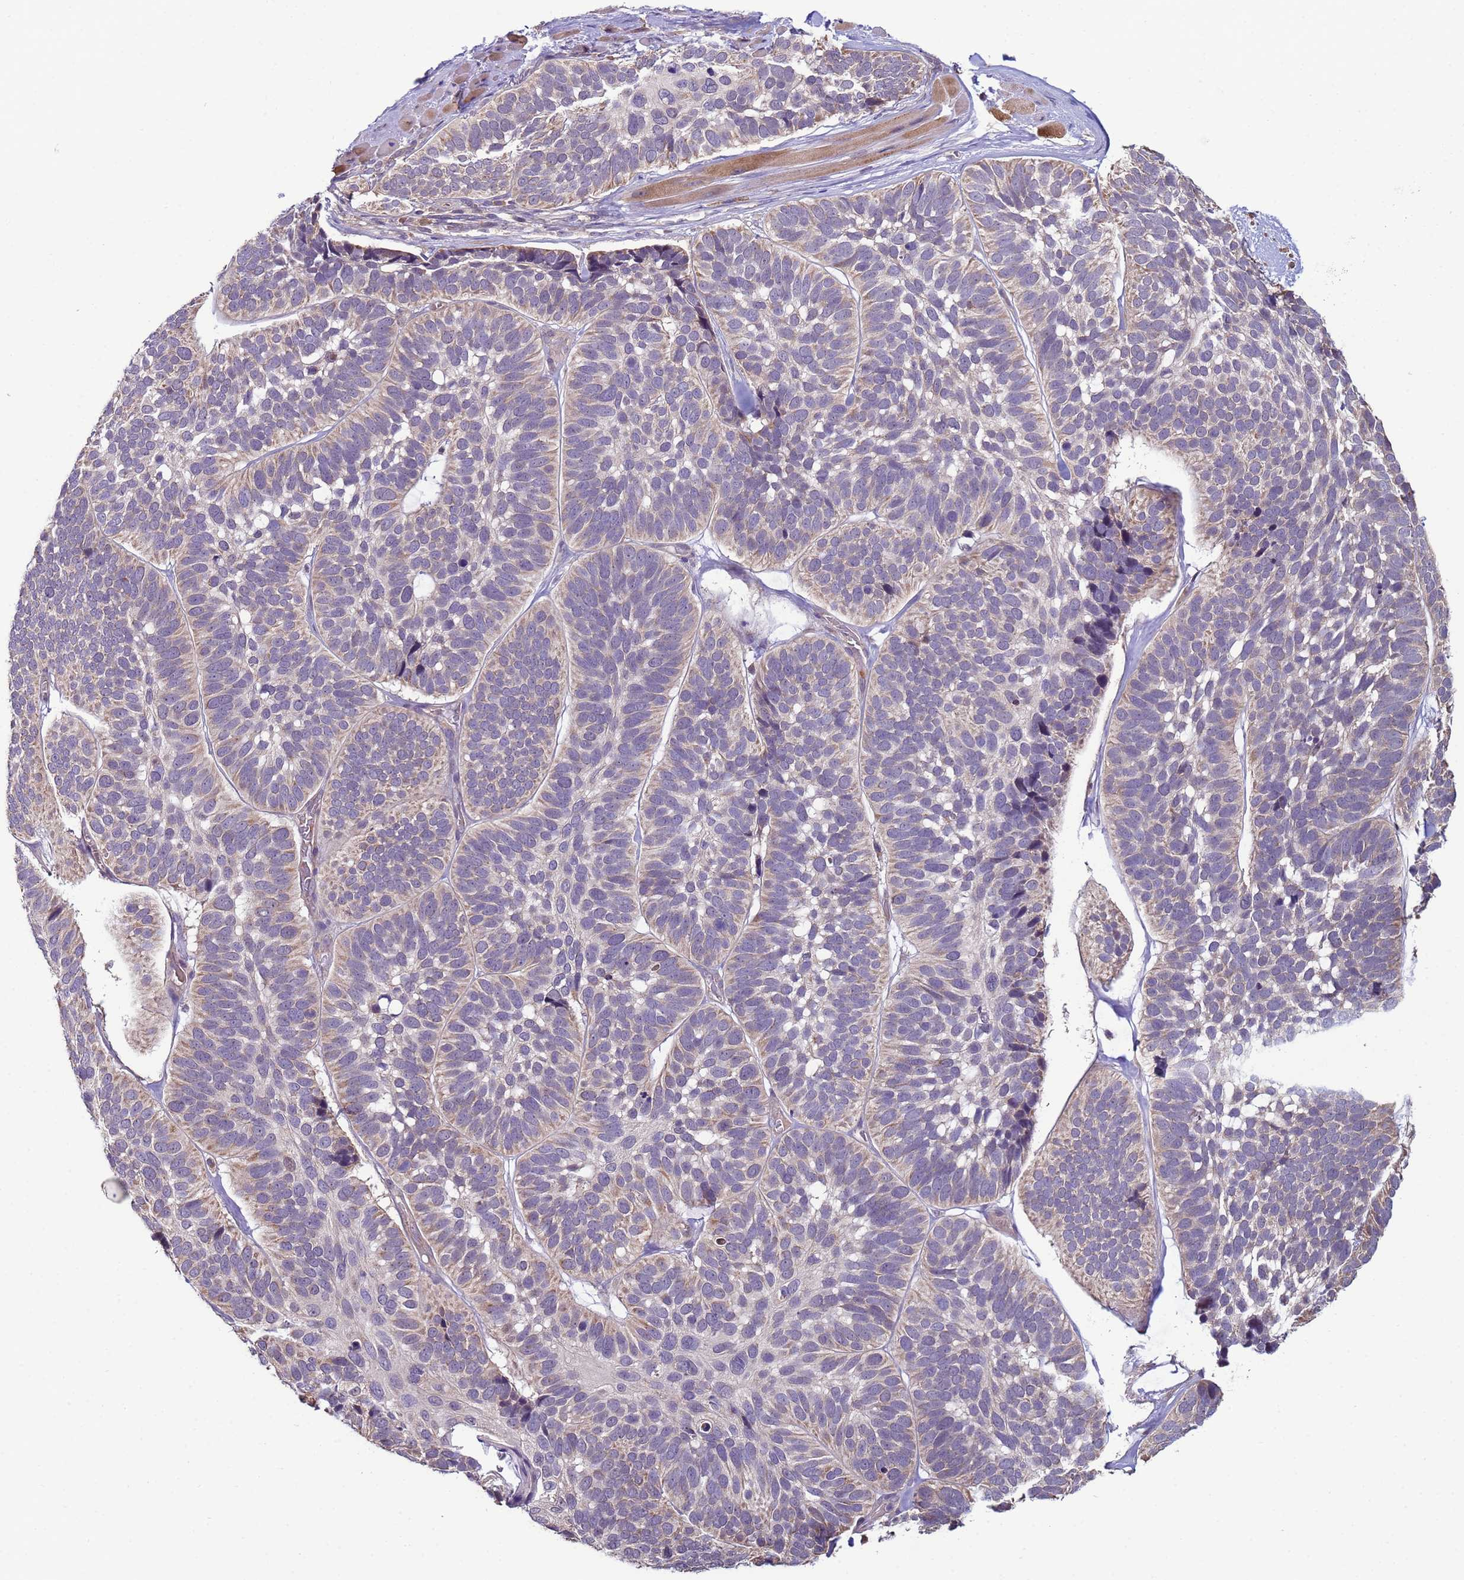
{"staining": {"intensity": "weak", "quantity": "<25%", "location": "cytoplasmic/membranous"}, "tissue": "skin cancer", "cell_type": "Tumor cells", "image_type": "cancer", "snomed": [{"axis": "morphology", "description": "Basal cell carcinoma"}, {"axis": "topography", "description": "Skin"}], "caption": "Tumor cells show no significant positivity in skin cancer (basal cell carcinoma). (Immunohistochemistry, brightfield microscopy, high magnification).", "gene": "CLHC1", "patient": {"sex": "male", "age": 62}}